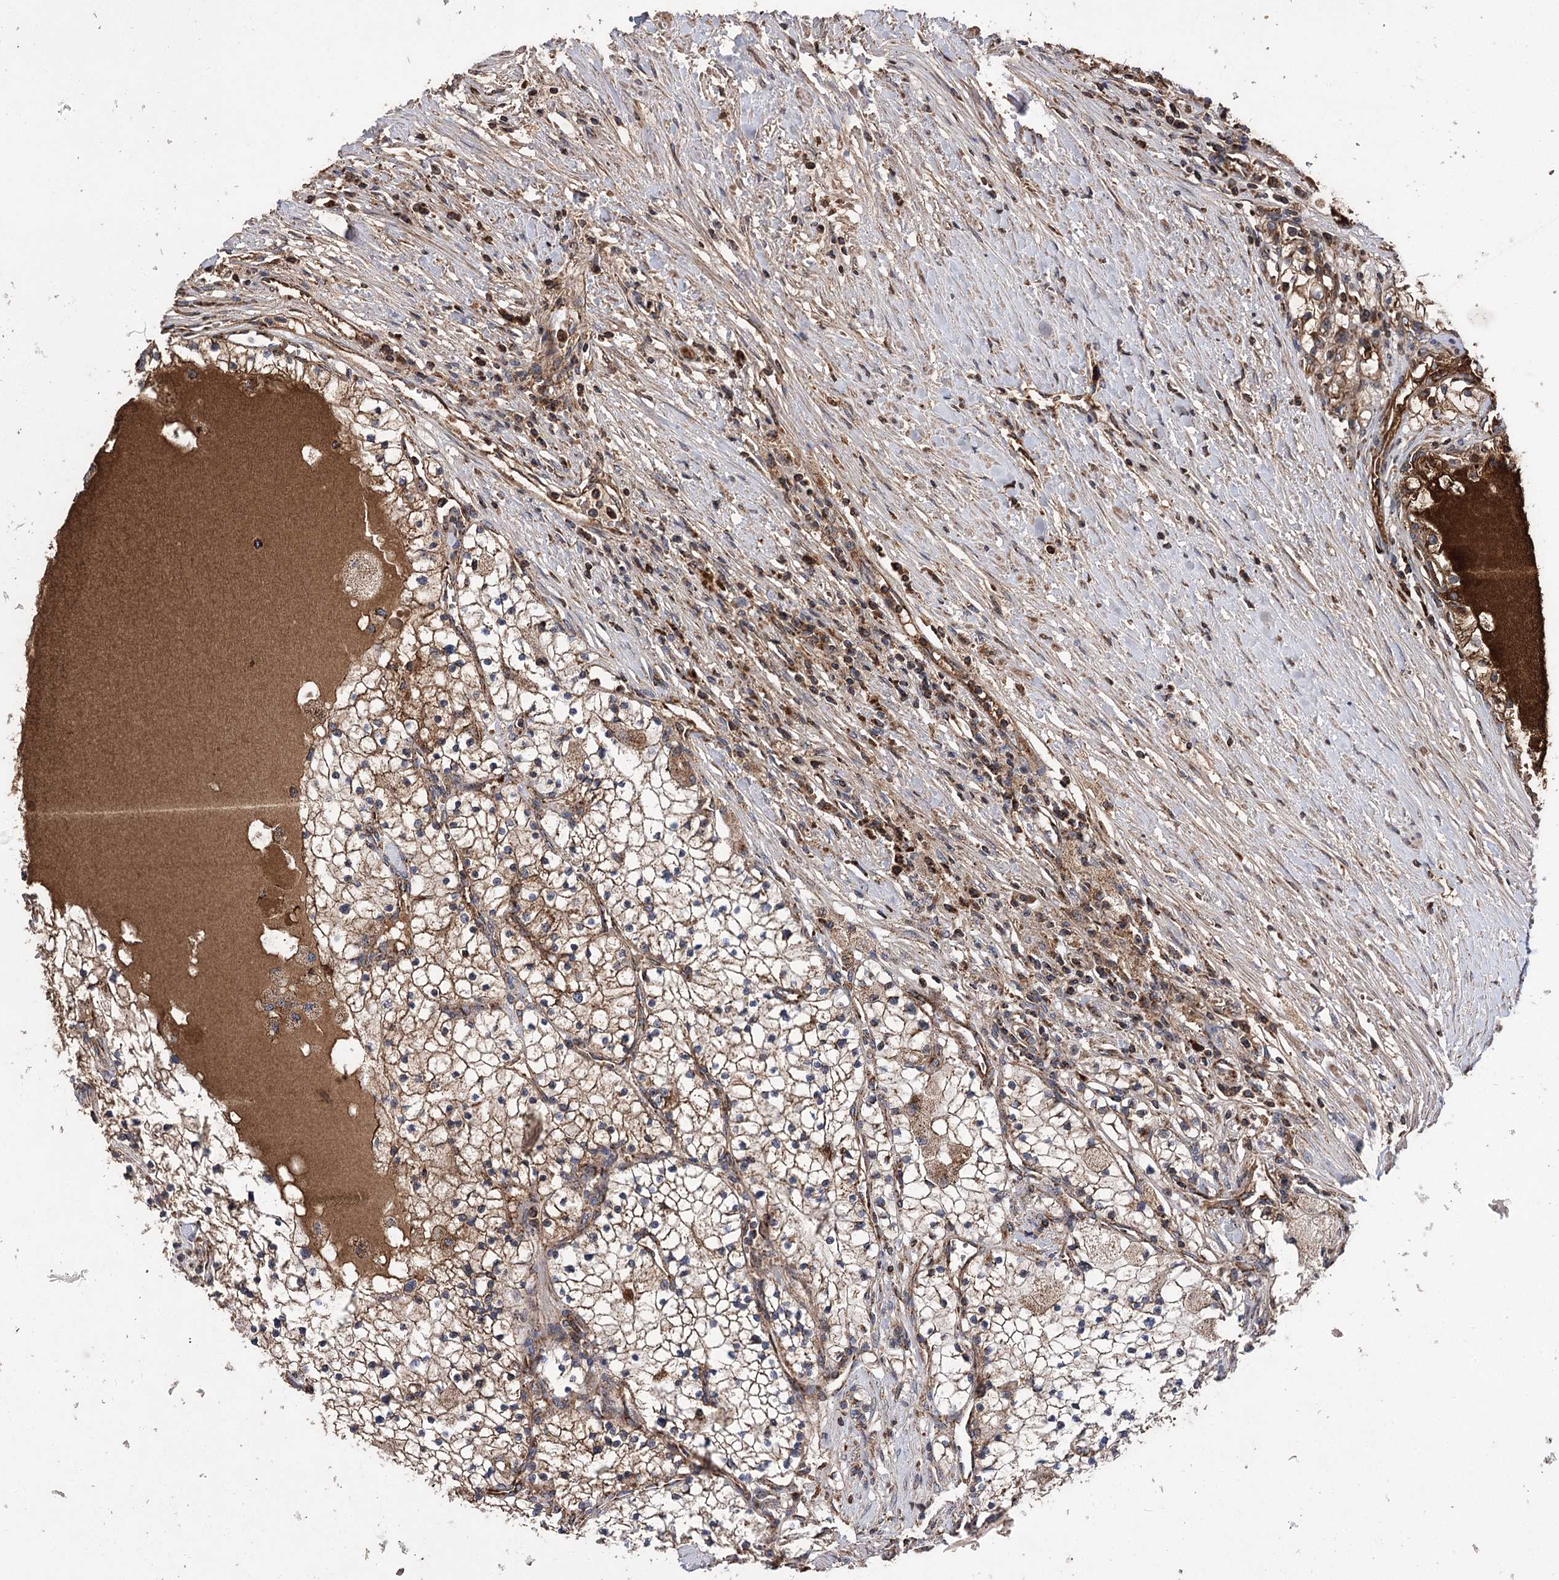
{"staining": {"intensity": "strong", "quantity": ">75%", "location": "cytoplasmic/membranous"}, "tissue": "renal cancer", "cell_type": "Tumor cells", "image_type": "cancer", "snomed": [{"axis": "morphology", "description": "Normal tissue, NOS"}, {"axis": "morphology", "description": "Adenocarcinoma, NOS"}, {"axis": "topography", "description": "Kidney"}], "caption": "Renal adenocarcinoma stained for a protein shows strong cytoplasmic/membranous positivity in tumor cells.", "gene": "RASSF3", "patient": {"sex": "male", "age": 68}}